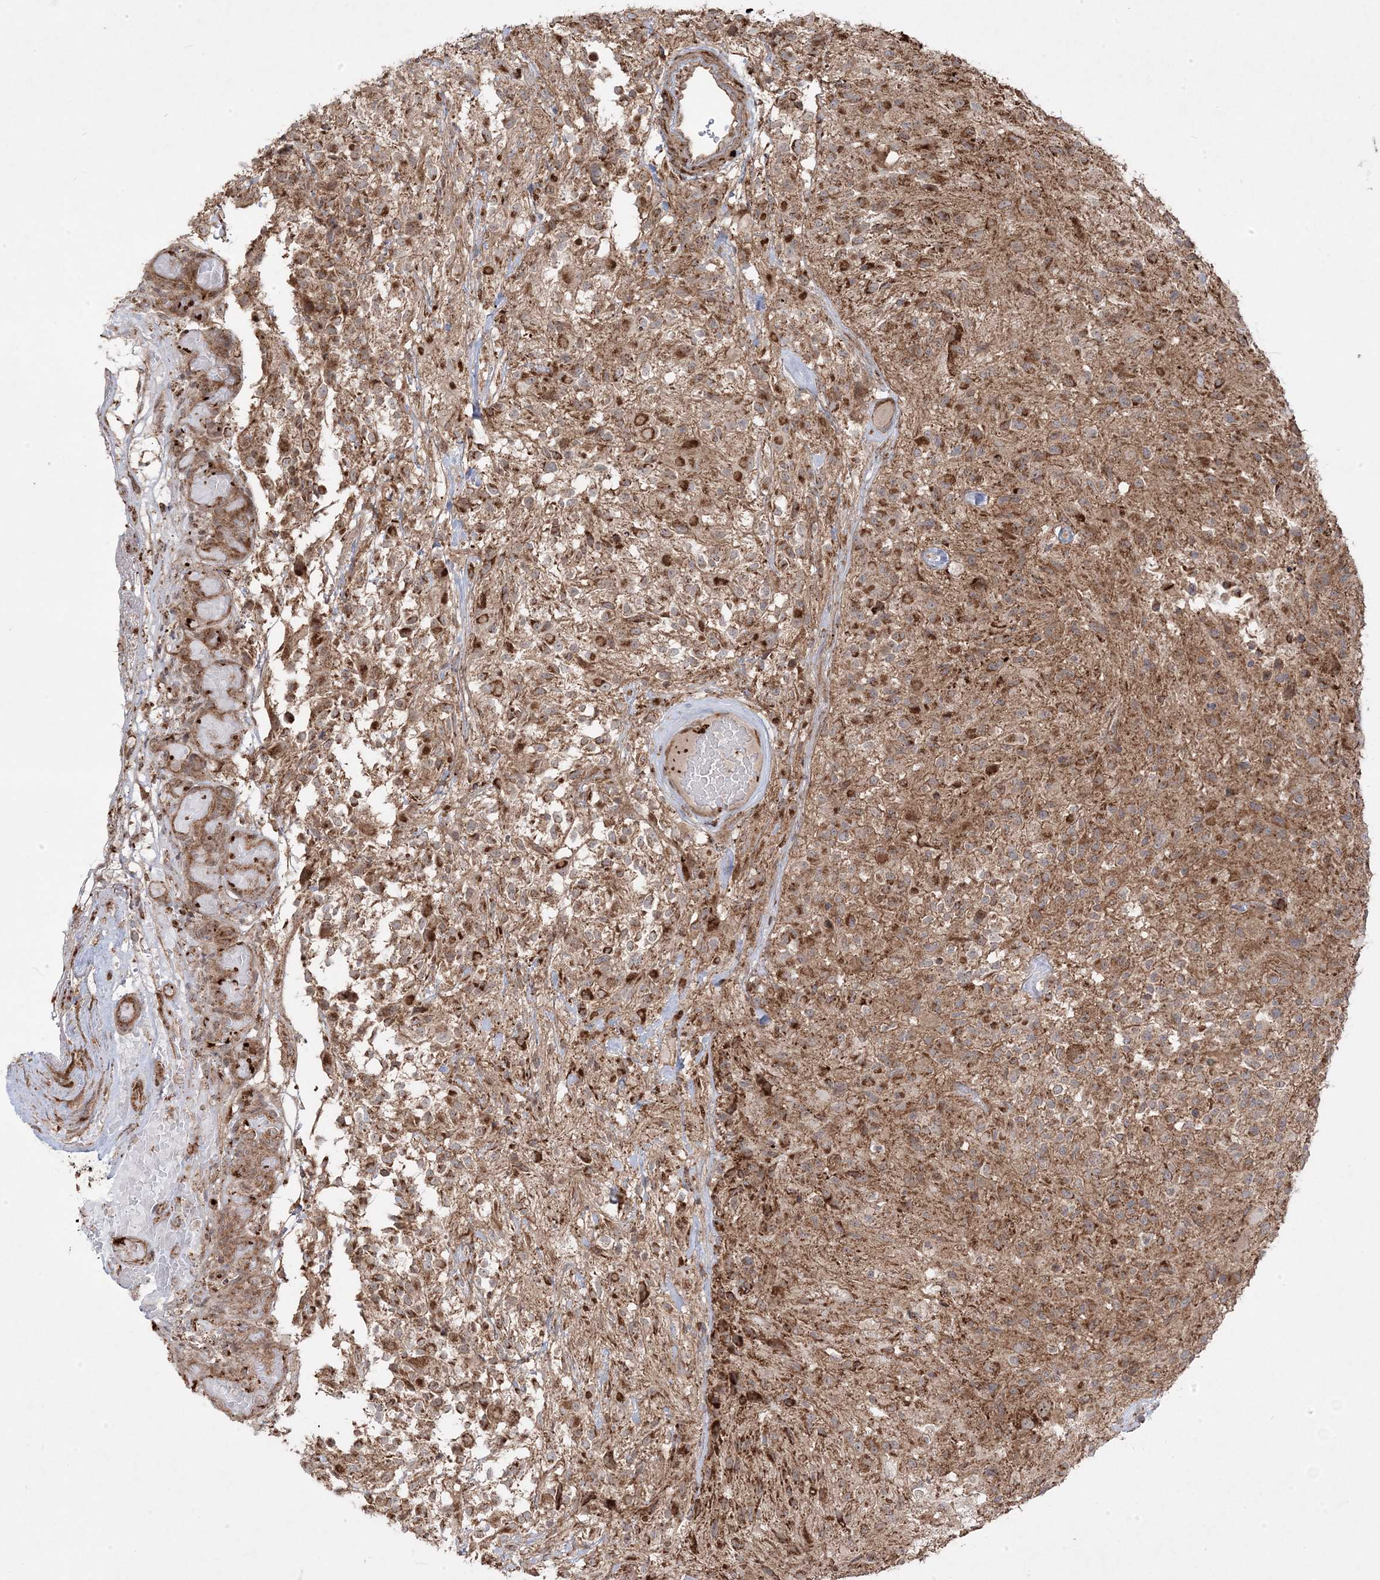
{"staining": {"intensity": "moderate", "quantity": ">75%", "location": "cytoplasmic/membranous"}, "tissue": "glioma", "cell_type": "Tumor cells", "image_type": "cancer", "snomed": [{"axis": "morphology", "description": "Glioma, malignant, High grade"}, {"axis": "morphology", "description": "Glioblastoma, NOS"}, {"axis": "topography", "description": "Brain"}], "caption": "Malignant glioma (high-grade) was stained to show a protein in brown. There is medium levels of moderate cytoplasmic/membranous staining in approximately >75% of tumor cells.", "gene": "CLUAP1", "patient": {"sex": "male", "age": 60}}